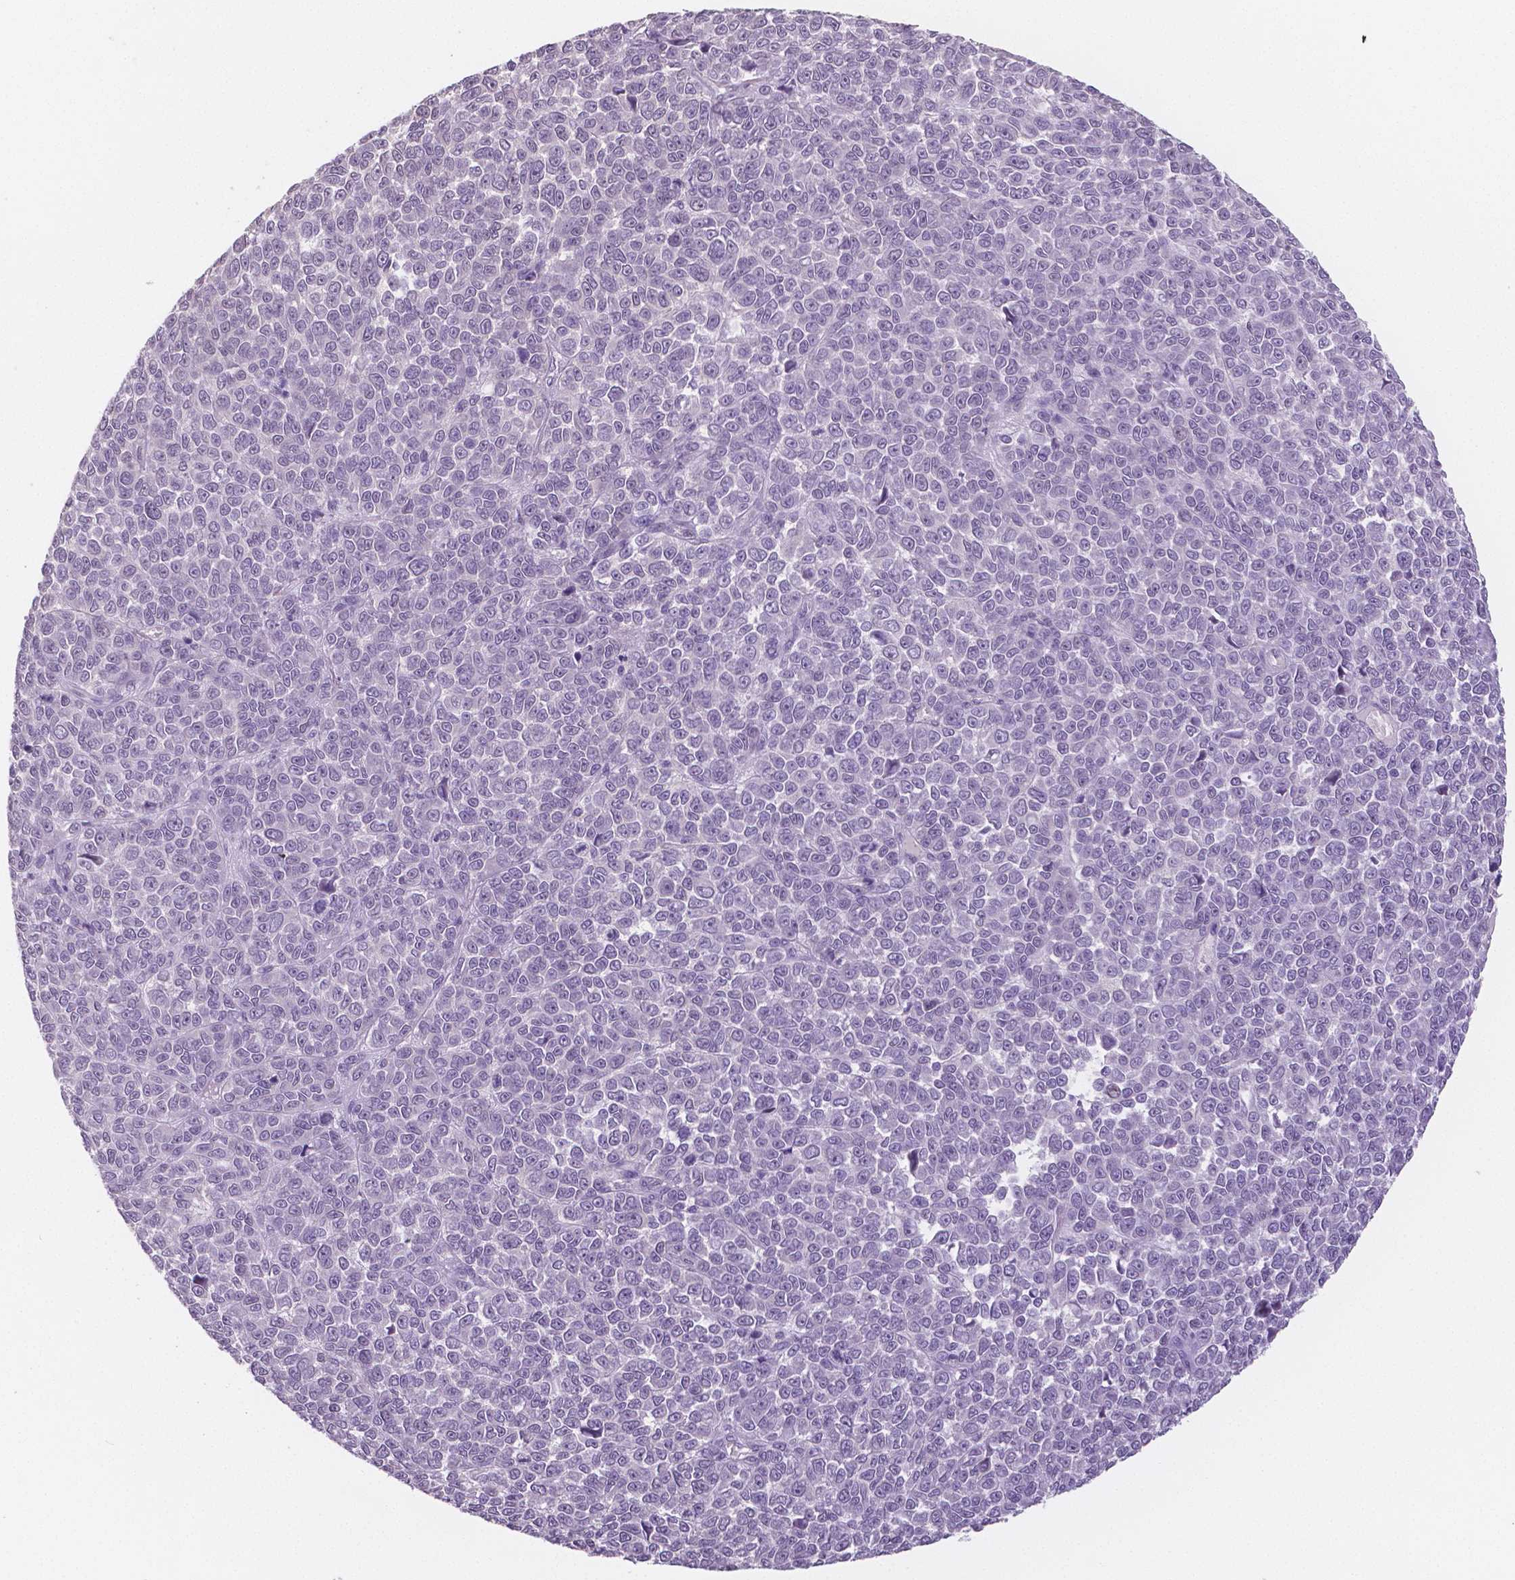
{"staining": {"intensity": "negative", "quantity": "none", "location": "none"}, "tissue": "melanoma", "cell_type": "Tumor cells", "image_type": "cancer", "snomed": [{"axis": "morphology", "description": "Malignant melanoma, NOS"}, {"axis": "topography", "description": "Skin"}], "caption": "IHC histopathology image of human malignant melanoma stained for a protein (brown), which reveals no staining in tumor cells.", "gene": "TSPAN7", "patient": {"sex": "female", "age": 95}}